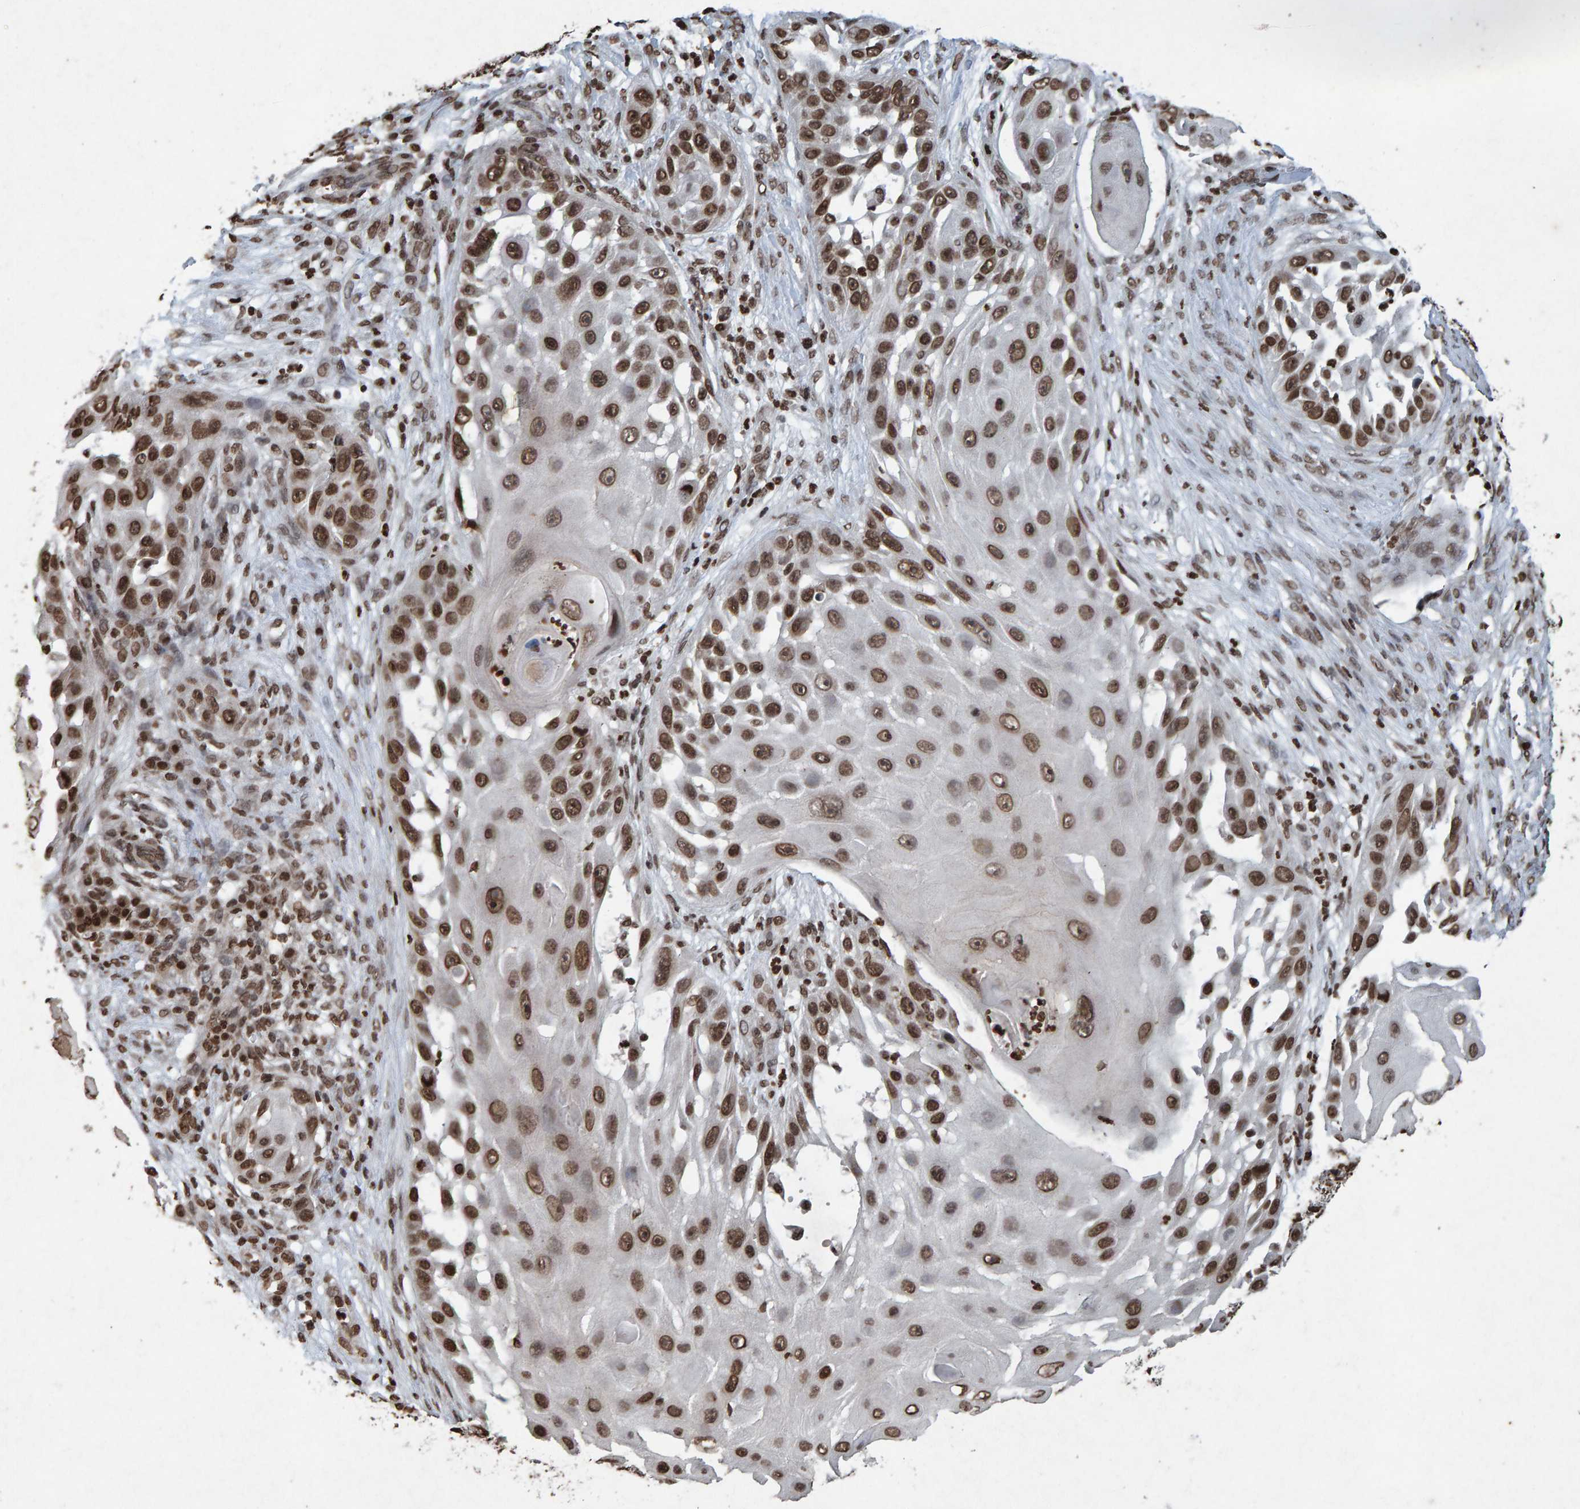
{"staining": {"intensity": "strong", "quantity": ">75%", "location": "nuclear"}, "tissue": "skin cancer", "cell_type": "Tumor cells", "image_type": "cancer", "snomed": [{"axis": "morphology", "description": "Squamous cell carcinoma, NOS"}, {"axis": "topography", "description": "Skin"}], "caption": "DAB (3,3'-diaminobenzidine) immunohistochemical staining of human skin cancer (squamous cell carcinoma) shows strong nuclear protein expression in approximately >75% of tumor cells. (DAB (3,3'-diaminobenzidine) = brown stain, brightfield microscopy at high magnification).", "gene": "H2AZ1", "patient": {"sex": "female", "age": 44}}